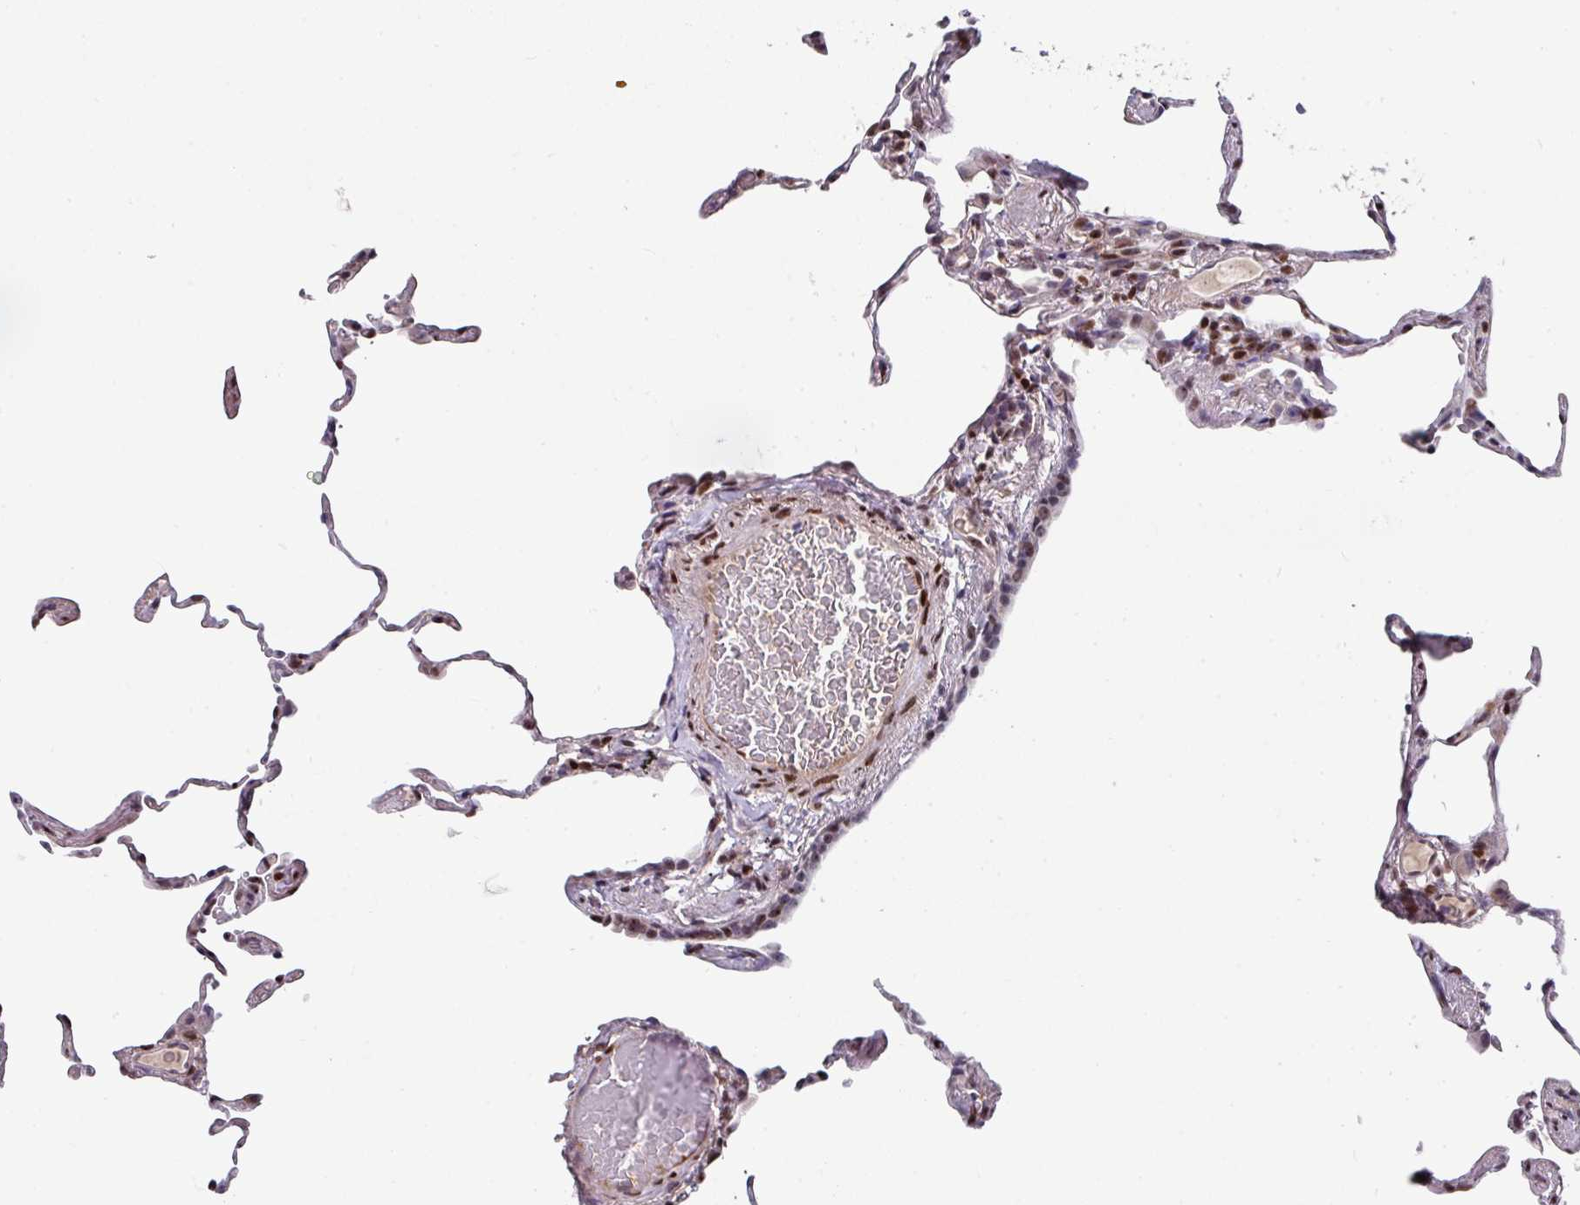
{"staining": {"intensity": "moderate", "quantity": "25%-75%", "location": "nuclear"}, "tissue": "lung", "cell_type": "Alveolar cells", "image_type": "normal", "snomed": [{"axis": "morphology", "description": "Normal tissue, NOS"}, {"axis": "topography", "description": "Lung"}], "caption": "High-magnification brightfield microscopy of normal lung stained with DAB (3,3'-diaminobenzidine) (brown) and counterstained with hematoxylin (blue). alveolar cells exhibit moderate nuclear positivity is appreciated in about25%-75% of cells.", "gene": "CBX7", "patient": {"sex": "female", "age": 57}}